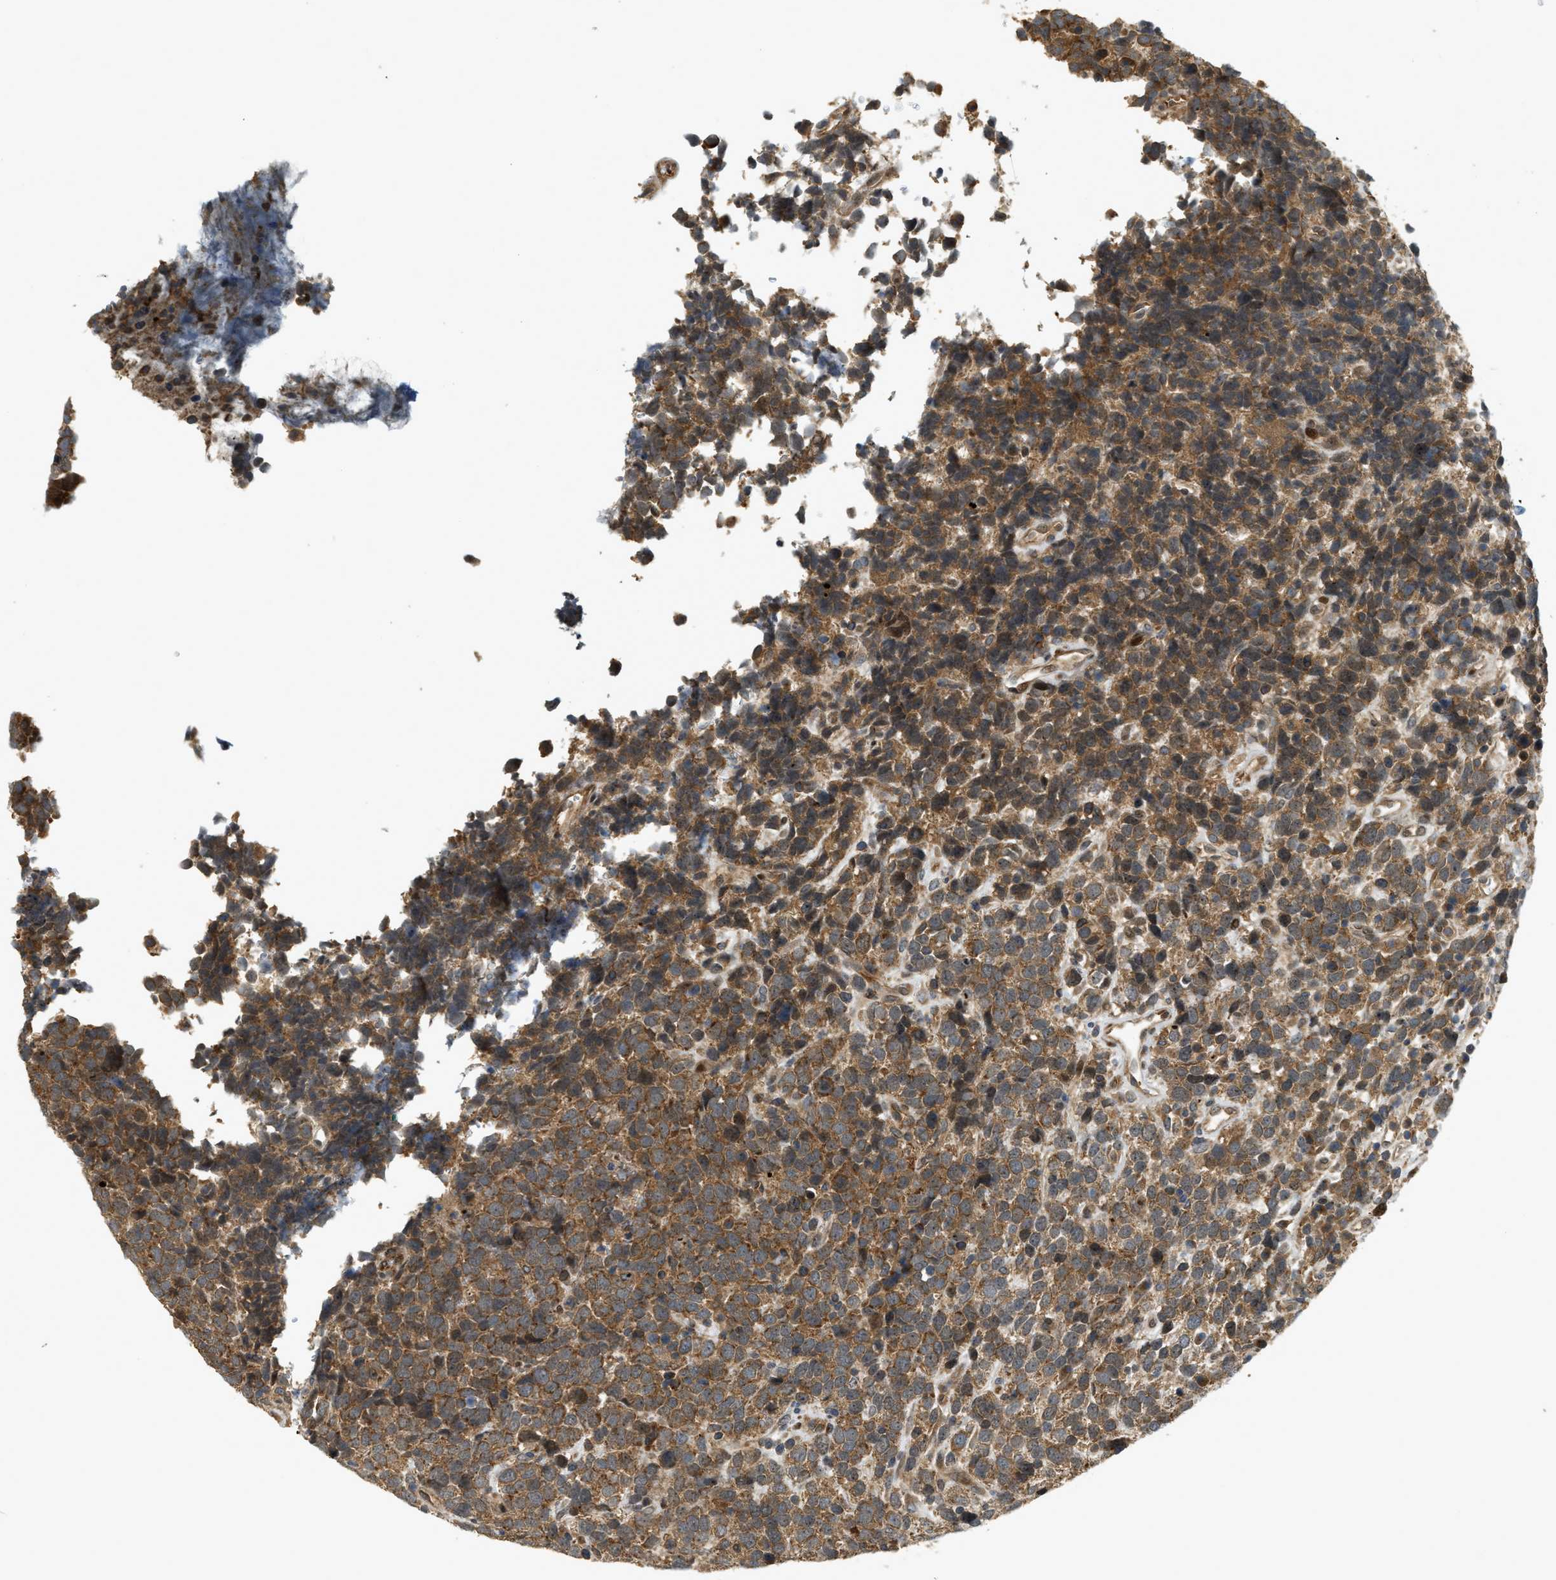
{"staining": {"intensity": "moderate", "quantity": ">75%", "location": "cytoplasmic/membranous"}, "tissue": "urothelial cancer", "cell_type": "Tumor cells", "image_type": "cancer", "snomed": [{"axis": "morphology", "description": "Urothelial carcinoma, High grade"}, {"axis": "topography", "description": "Urinary bladder"}], "caption": "Immunohistochemistry of human urothelial carcinoma (high-grade) shows medium levels of moderate cytoplasmic/membranous staining in approximately >75% of tumor cells.", "gene": "TRAPPC14", "patient": {"sex": "female", "age": 82}}